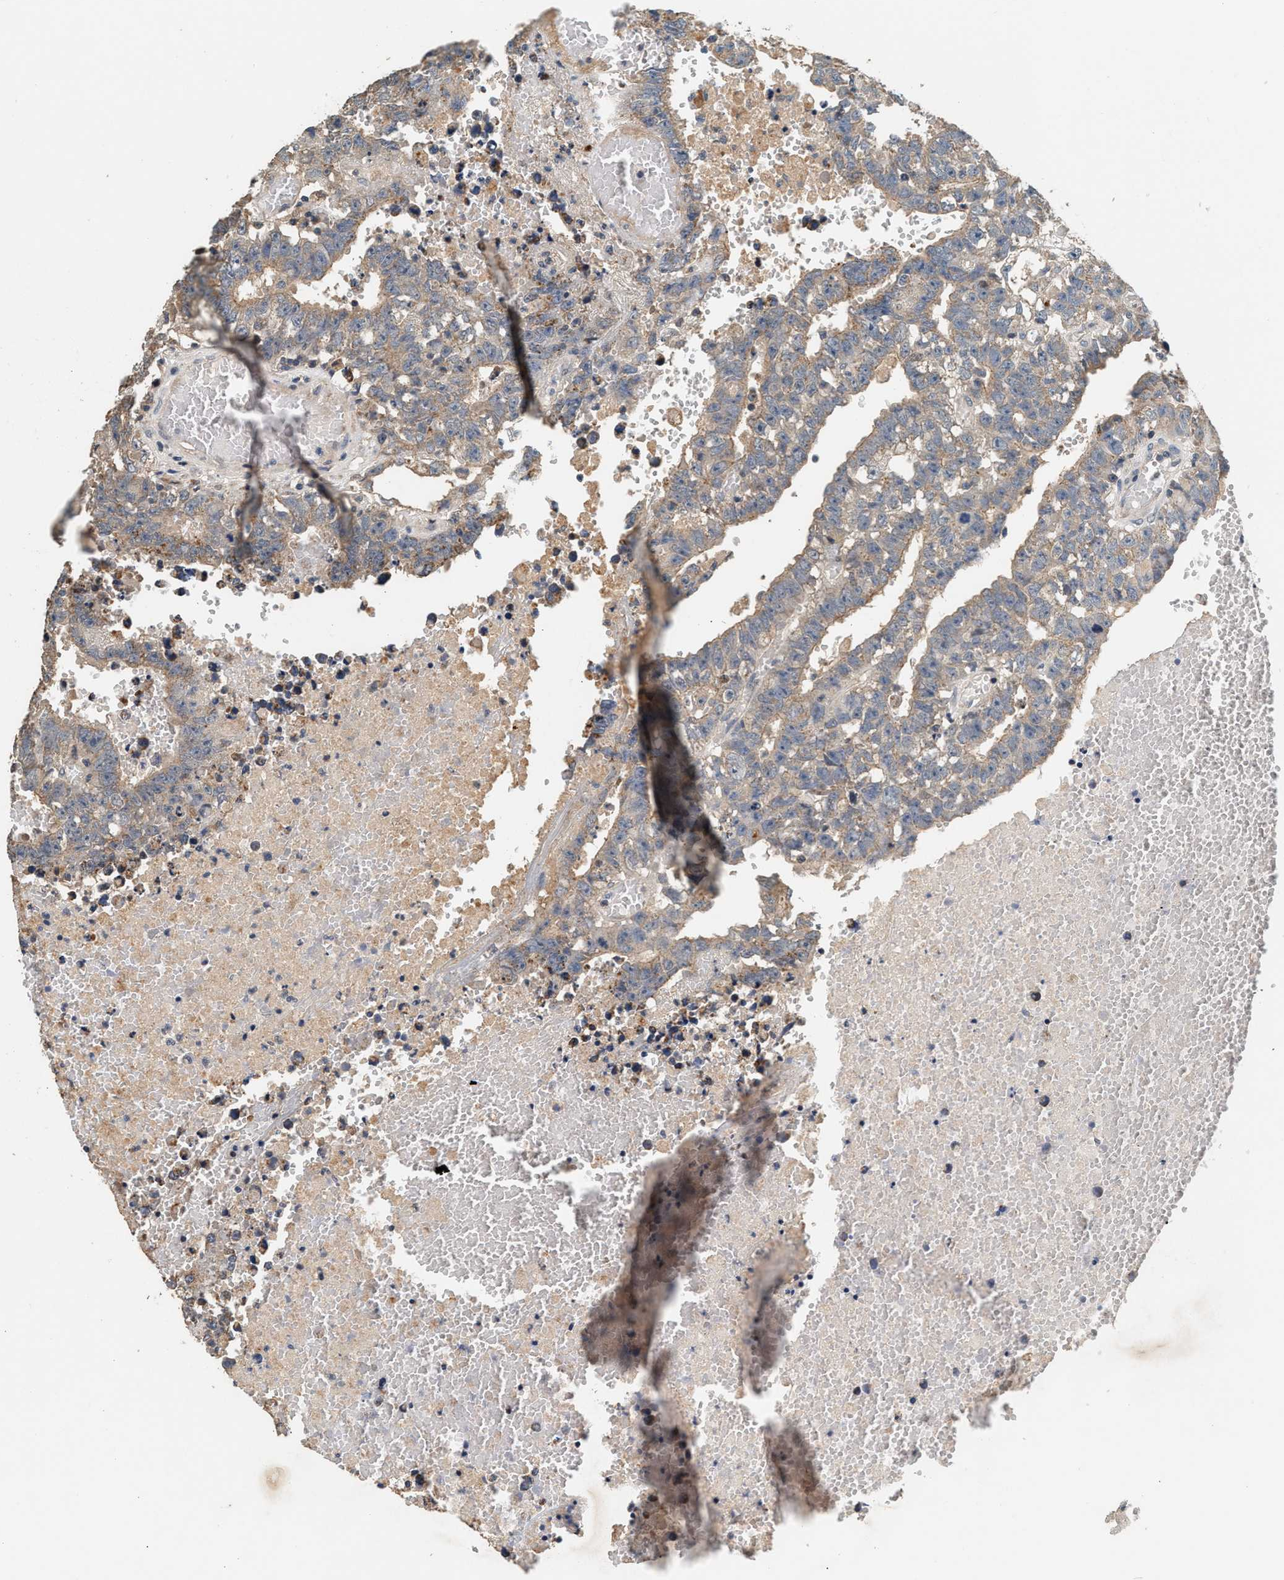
{"staining": {"intensity": "weak", "quantity": ">75%", "location": "cytoplasmic/membranous"}, "tissue": "testis cancer", "cell_type": "Tumor cells", "image_type": "cancer", "snomed": [{"axis": "morphology", "description": "Carcinoma, Embryonal, NOS"}, {"axis": "topography", "description": "Testis"}], "caption": "Immunohistochemical staining of human testis embryonal carcinoma exhibits low levels of weak cytoplasmic/membranous protein staining in about >75% of tumor cells.", "gene": "PTGR3", "patient": {"sex": "male", "age": 25}}